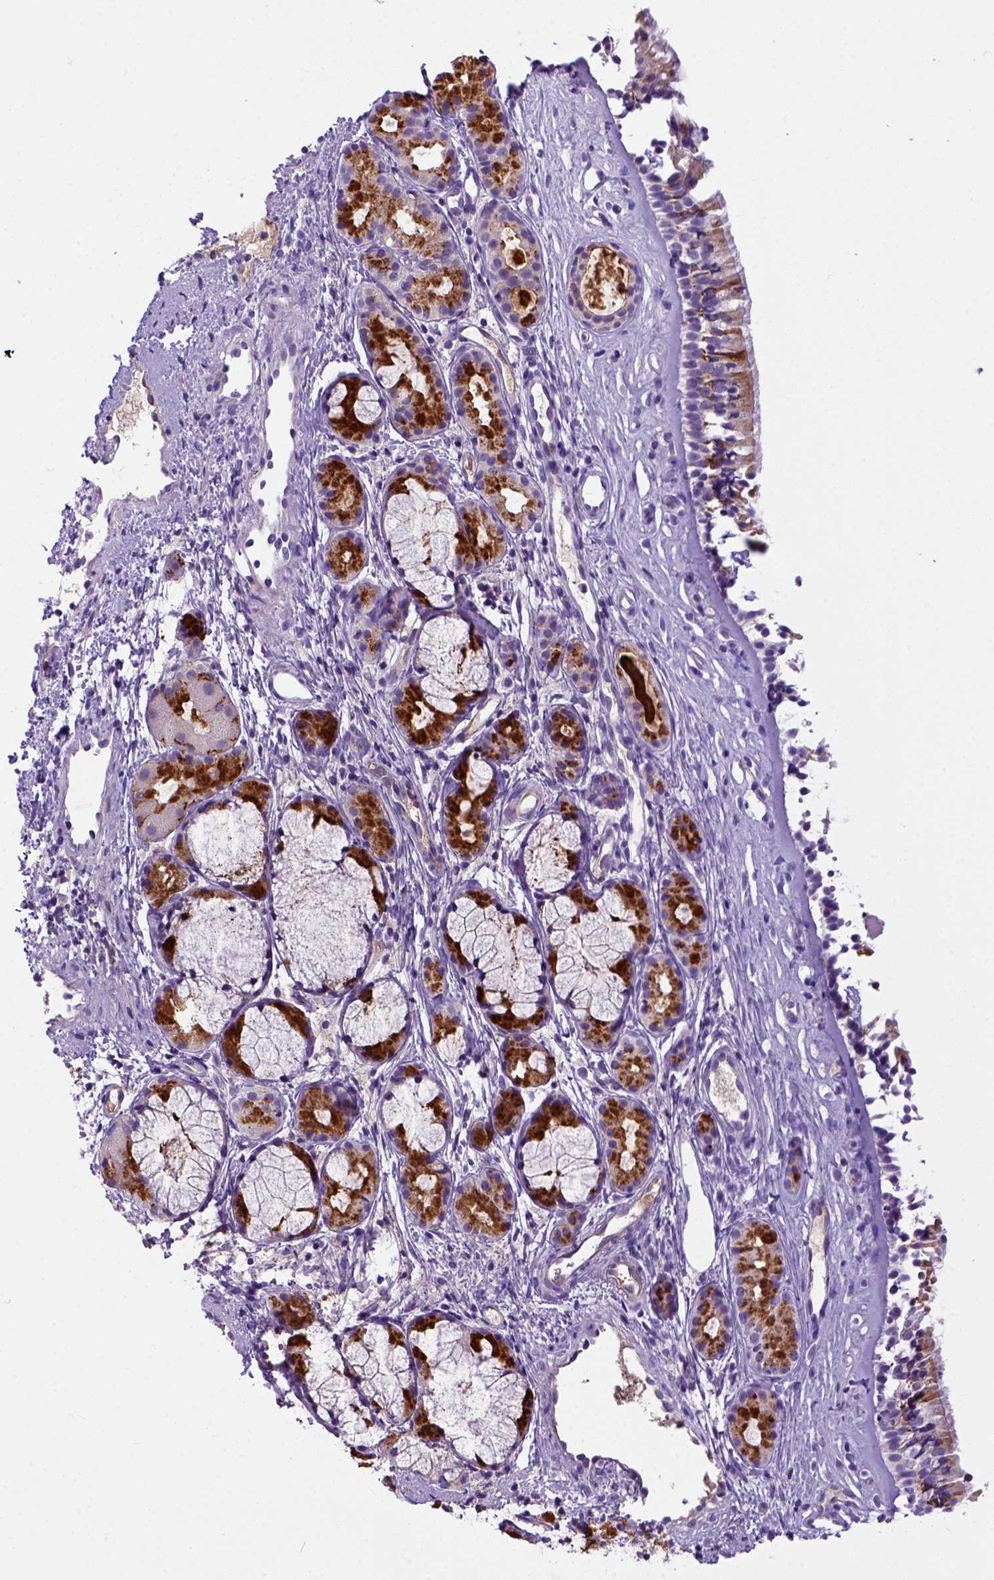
{"staining": {"intensity": "moderate", "quantity": ">75%", "location": "cytoplasmic/membranous"}, "tissue": "nasopharynx", "cell_type": "Respiratory epithelial cells", "image_type": "normal", "snomed": [{"axis": "morphology", "description": "Normal tissue, NOS"}, {"axis": "topography", "description": "Nasopharynx"}], "caption": "IHC histopathology image of benign human nasopharynx stained for a protein (brown), which displays medium levels of moderate cytoplasmic/membranous staining in approximately >75% of respiratory epithelial cells.", "gene": "DEPDC1B", "patient": {"sex": "female", "age": 52}}